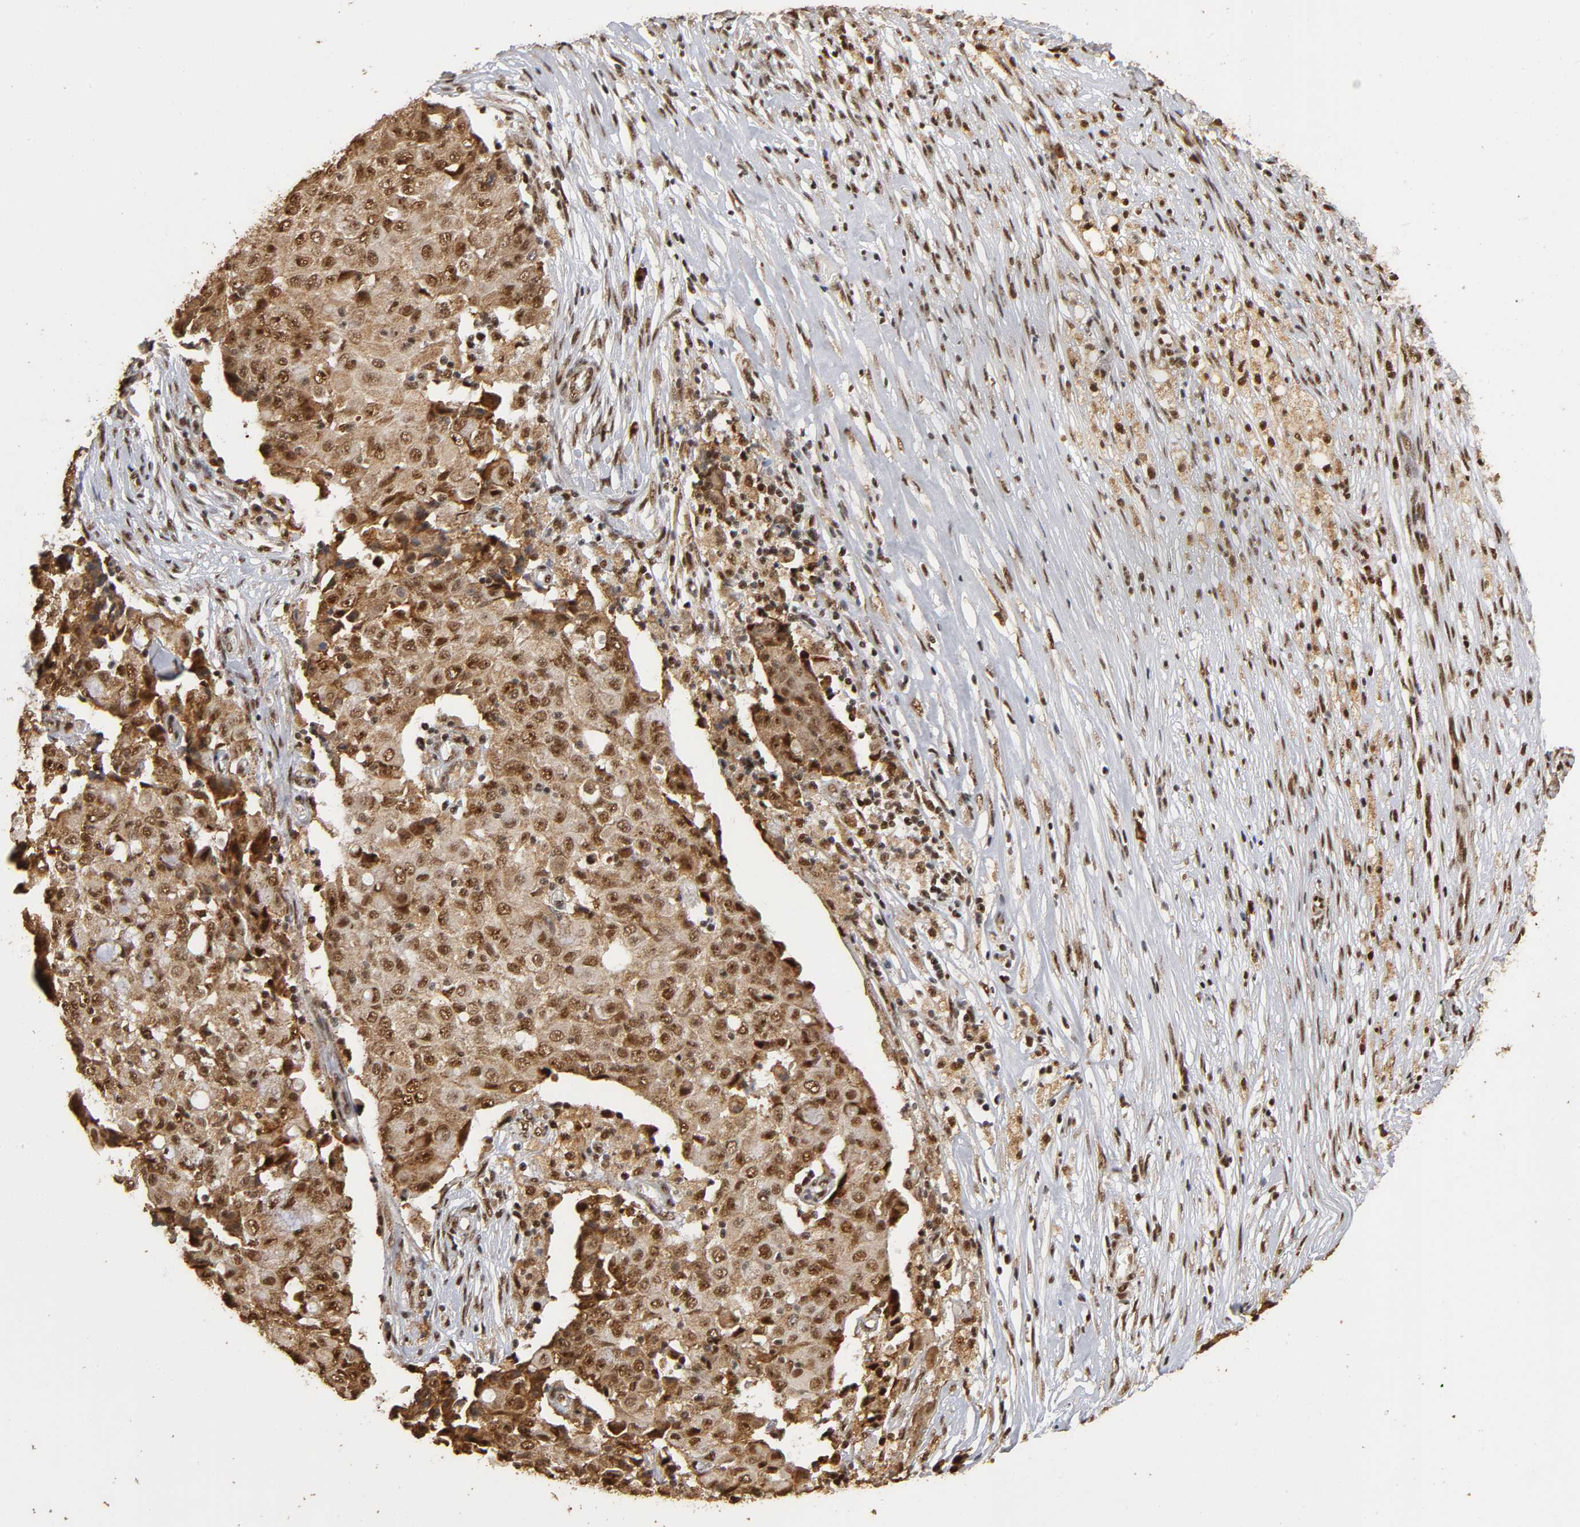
{"staining": {"intensity": "strong", "quantity": ">75%", "location": "cytoplasmic/membranous,nuclear"}, "tissue": "ovarian cancer", "cell_type": "Tumor cells", "image_type": "cancer", "snomed": [{"axis": "morphology", "description": "Carcinoma, endometroid"}, {"axis": "topography", "description": "Ovary"}], "caption": "The micrograph demonstrates immunohistochemical staining of ovarian cancer (endometroid carcinoma). There is strong cytoplasmic/membranous and nuclear staining is present in about >75% of tumor cells. The protein is shown in brown color, while the nuclei are stained blue.", "gene": "RNF122", "patient": {"sex": "female", "age": 42}}